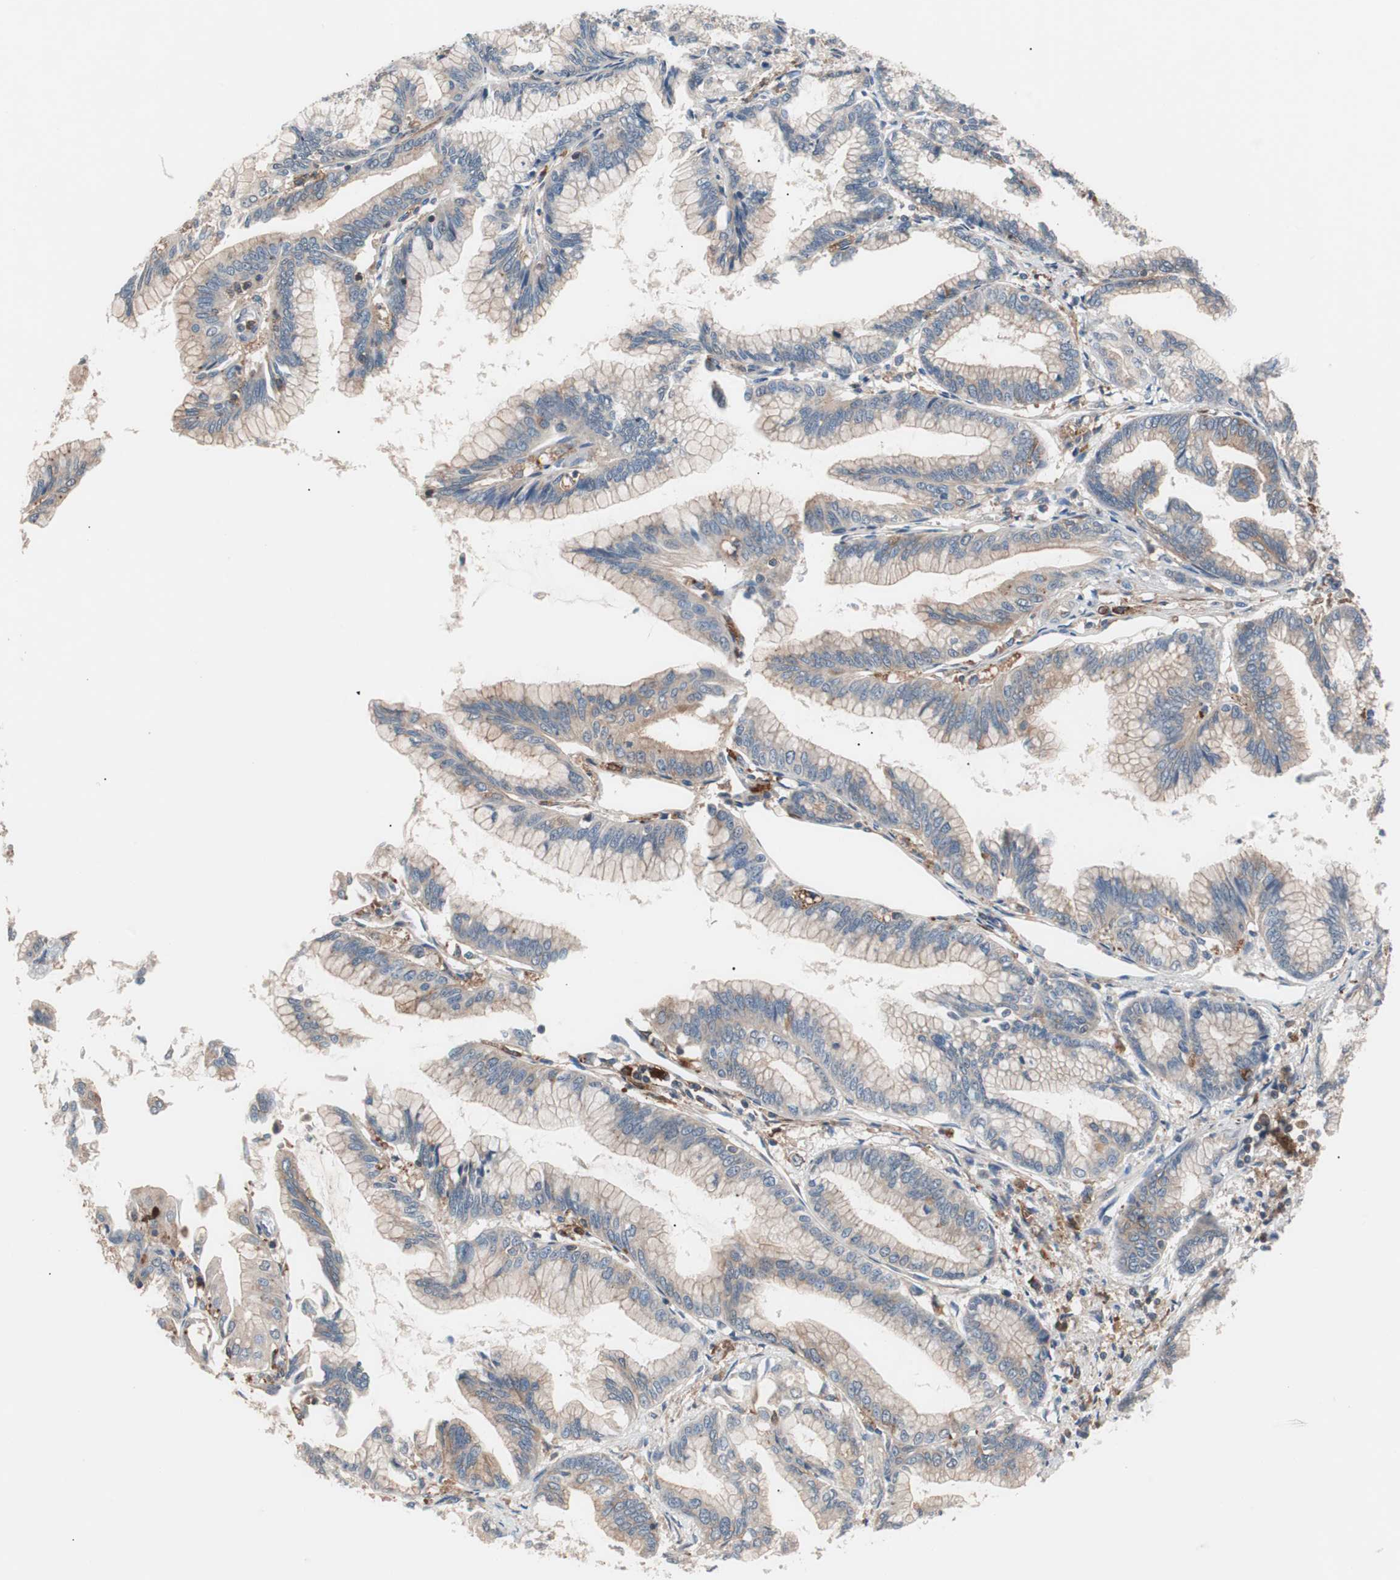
{"staining": {"intensity": "weak", "quantity": "25%-75%", "location": "cytoplasmic/membranous"}, "tissue": "pancreatic cancer", "cell_type": "Tumor cells", "image_type": "cancer", "snomed": [{"axis": "morphology", "description": "Adenocarcinoma, NOS"}, {"axis": "topography", "description": "Pancreas"}], "caption": "An immunohistochemistry micrograph of neoplastic tissue is shown. Protein staining in brown shows weak cytoplasmic/membranous positivity in pancreatic adenocarcinoma within tumor cells.", "gene": "LITAF", "patient": {"sex": "female", "age": 64}}